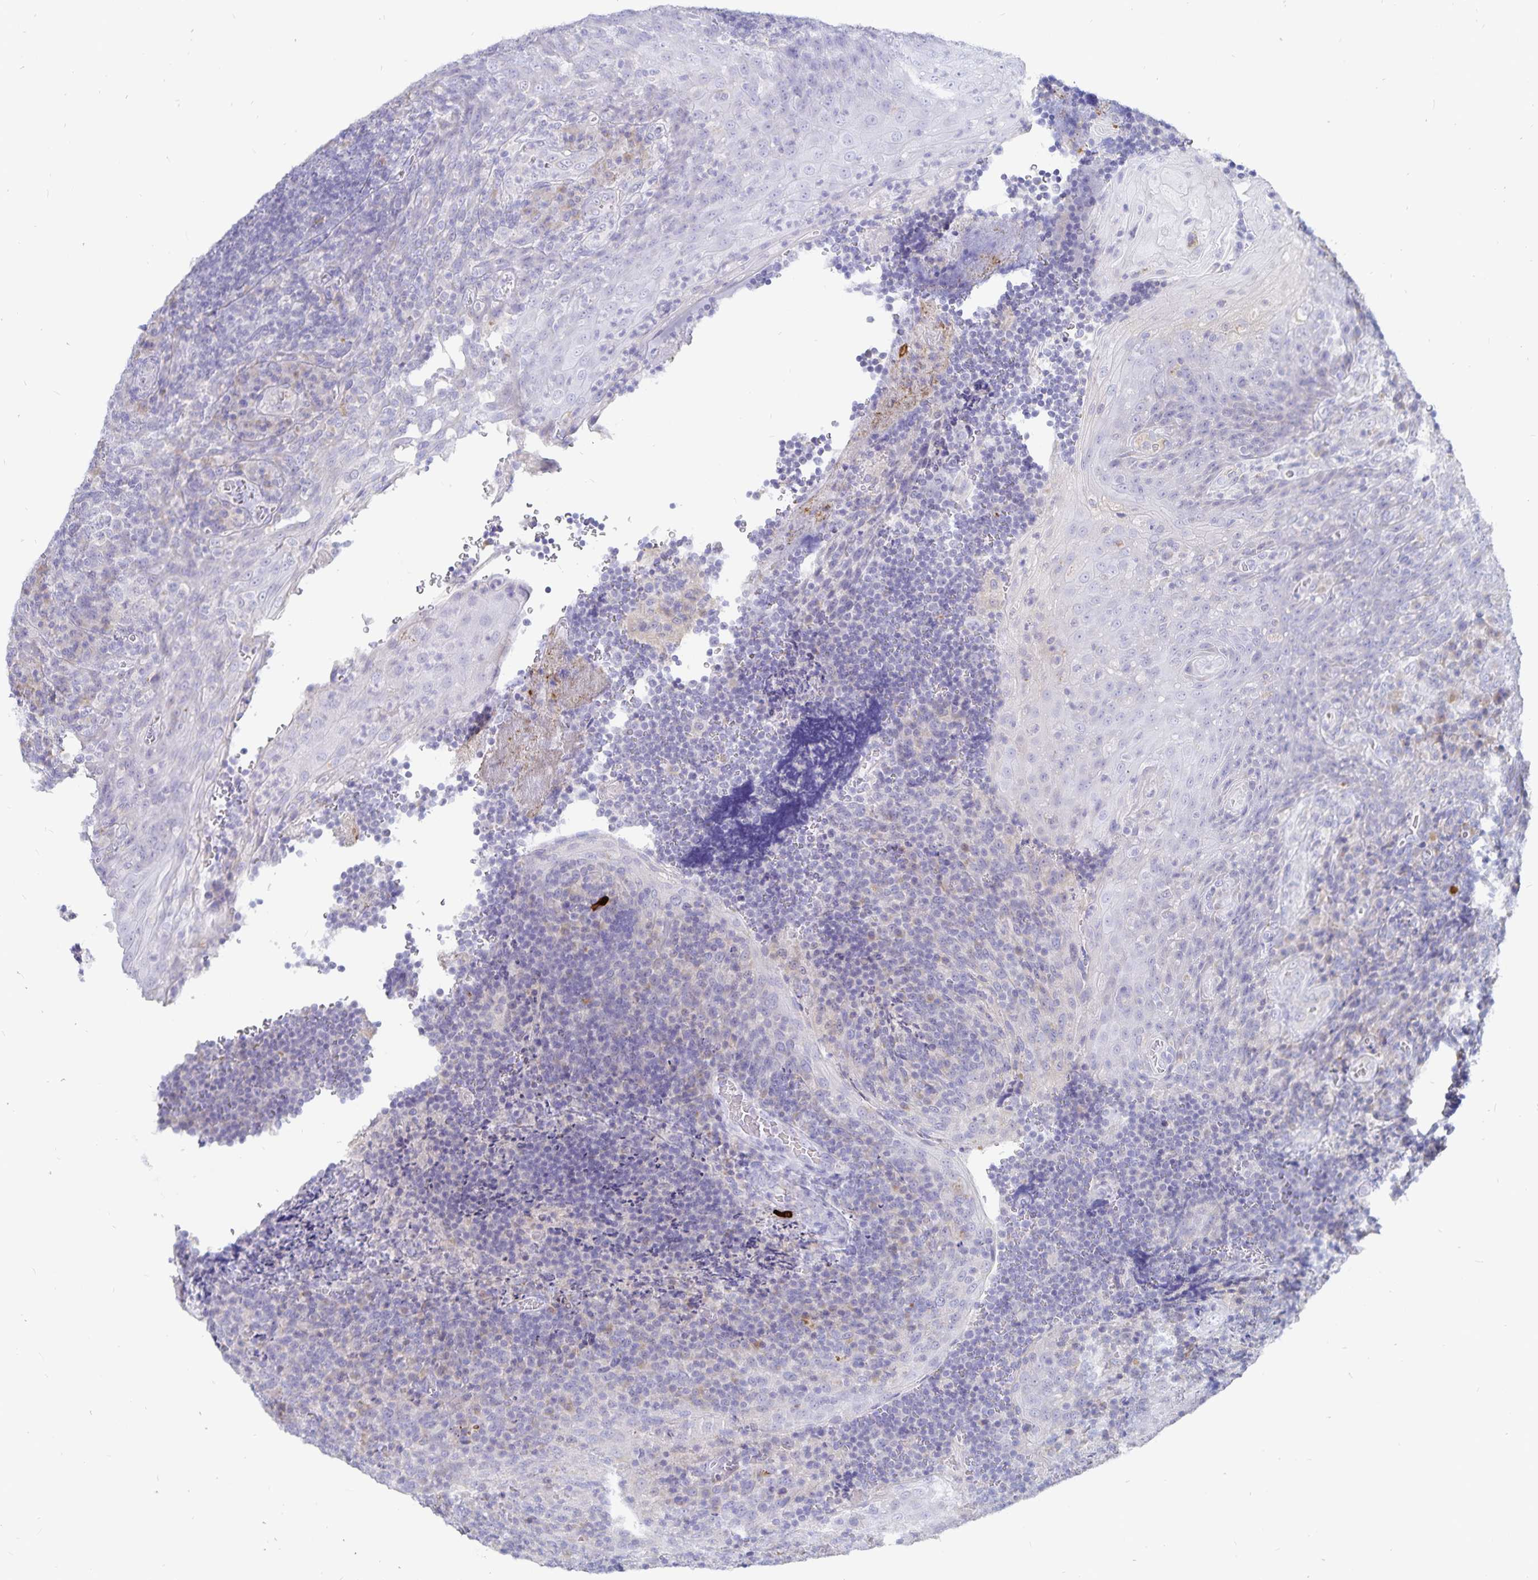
{"staining": {"intensity": "negative", "quantity": "none", "location": "none"}, "tissue": "tonsil", "cell_type": "Non-germinal center cells", "image_type": "normal", "snomed": [{"axis": "morphology", "description": "Normal tissue, NOS"}, {"axis": "topography", "description": "Tonsil"}], "caption": "The micrograph shows no significant staining in non-germinal center cells of tonsil. Brightfield microscopy of IHC stained with DAB (brown) and hematoxylin (blue), captured at high magnification.", "gene": "PKHD1", "patient": {"sex": "male", "age": 17}}